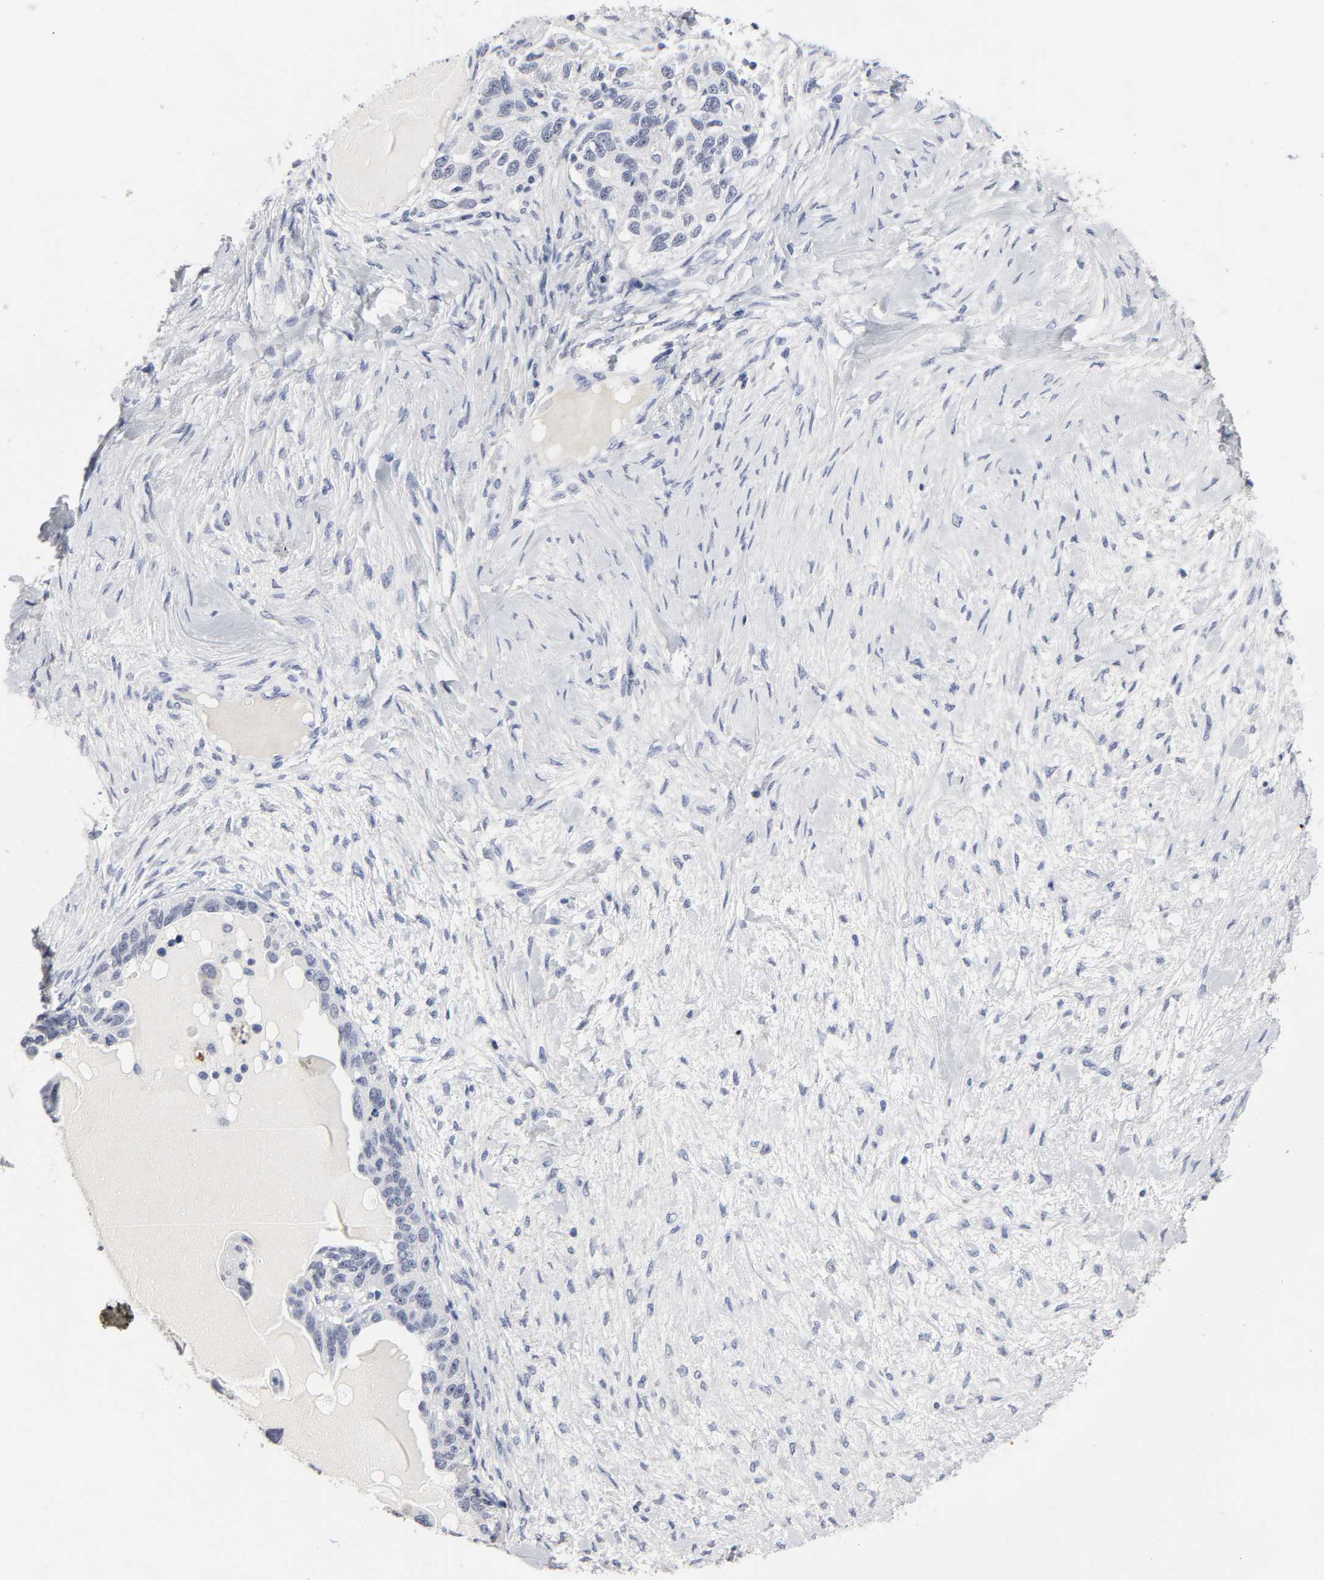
{"staining": {"intensity": "negative", "quantity": "none", "location": "none"}, "tissue": "ovarian cancer", "cell_type": "Tumor cells", "image_type": "cancer", "snomed": [{"axis": "morphology", "description": "Cystadenocarcinoma, serous, NOS"}, {"axis": "topography", "description": "Ovary"}], "caption": "Ovarian cancer was stained to show a protein in brown. There is no significant expression in tumor cells.", "gene": "GRHL2", "patient": {"sex": "female", "age": 82}}